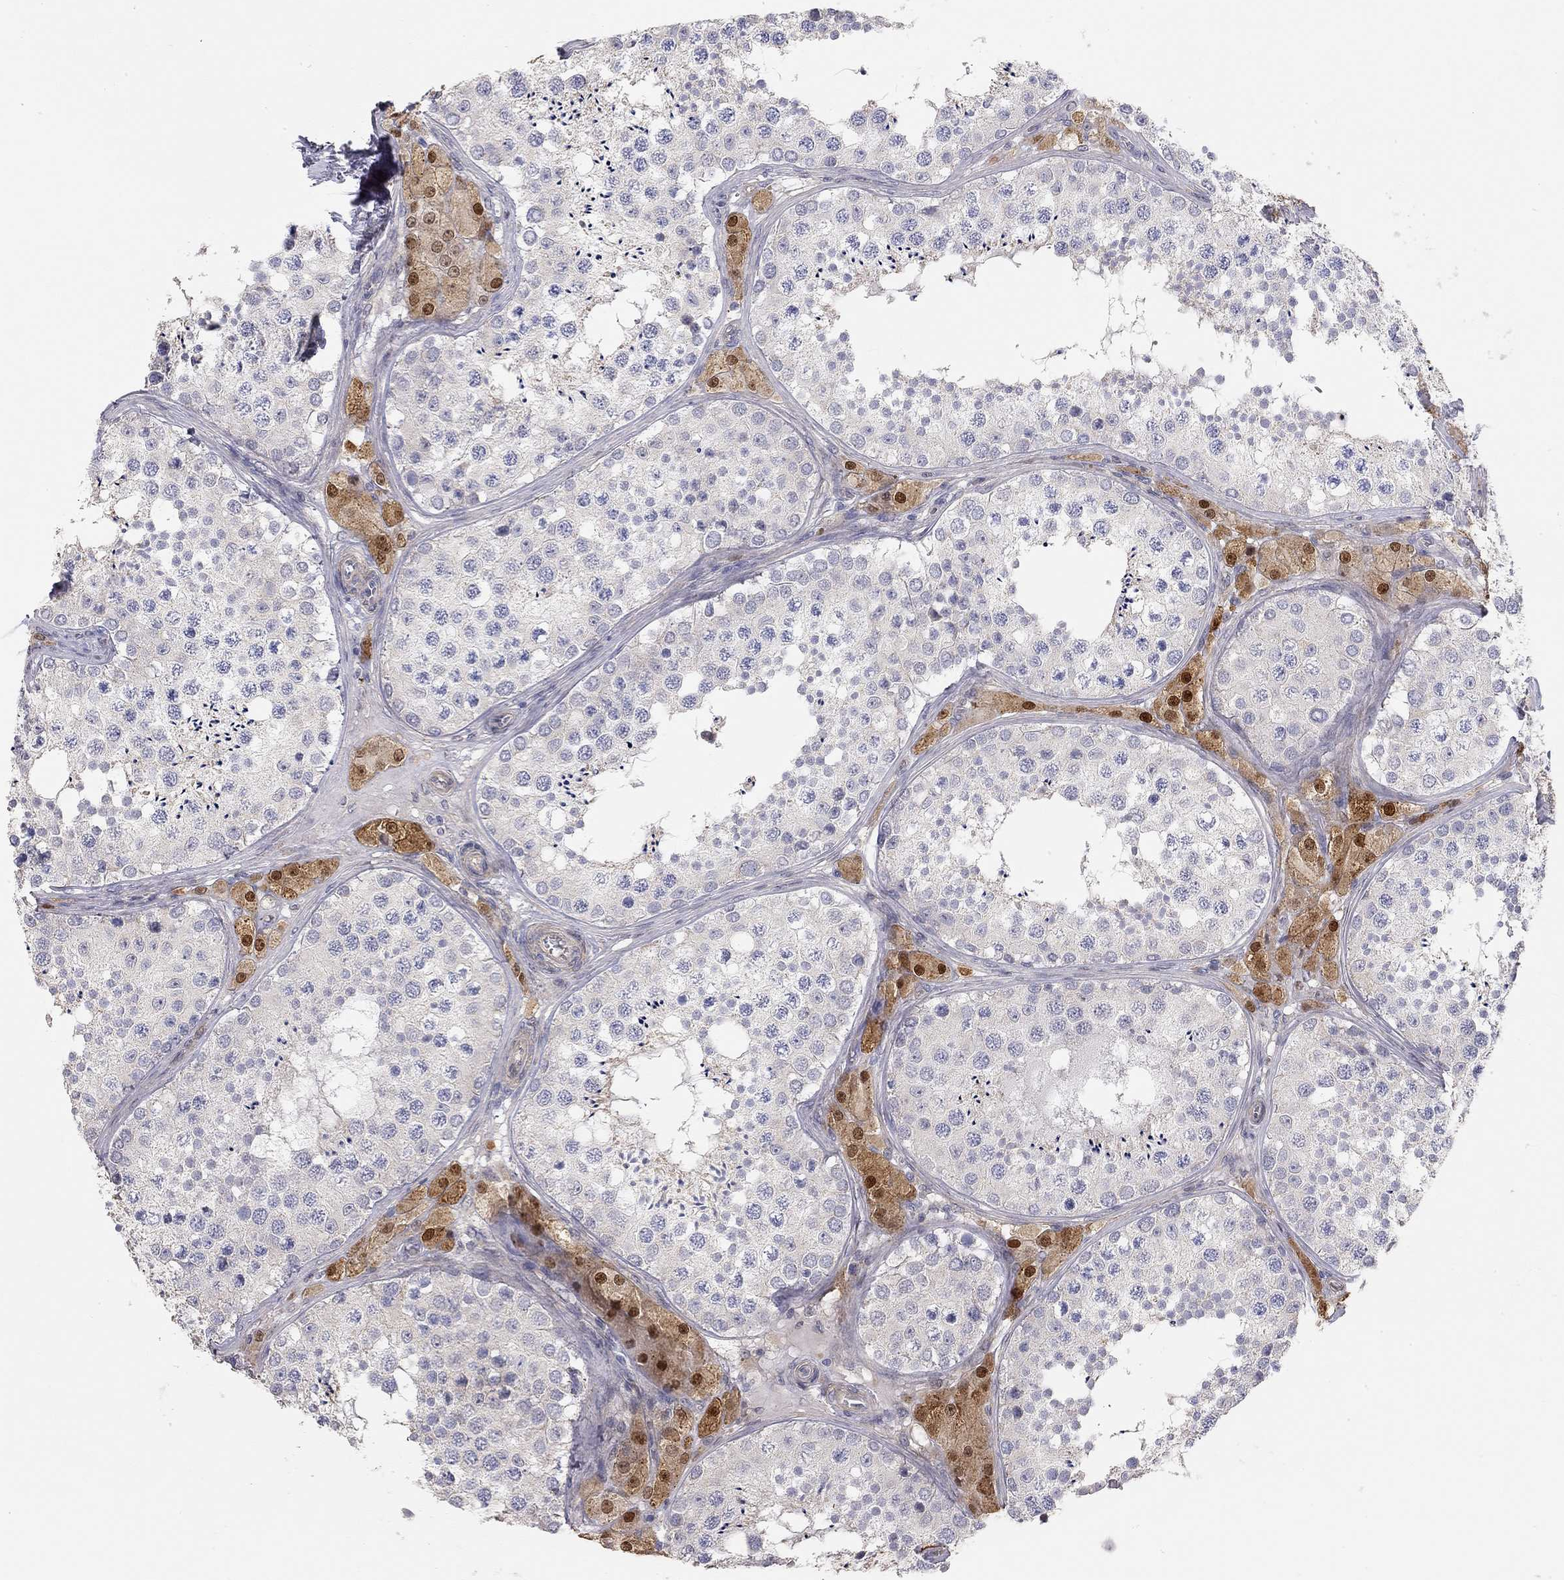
{"staining": {"intensity": "negative", "quantity": "none", "location": "none"}, "tissue": "testis", "cell_type": "Cells in seminiferous ducts", "image_type": "normal", "snomed": [{"axis": "morphology", "description": "Normal tissue, NOS"}, {"axis": "topography", "description": "Testis"}], "caption": "A photomicrograph of testis stained for a protein exhibits no brown staining in cells in seminiferous ducts.", "gene": "PAPSS2", "patient": {"sex": "male", "age": 34}}